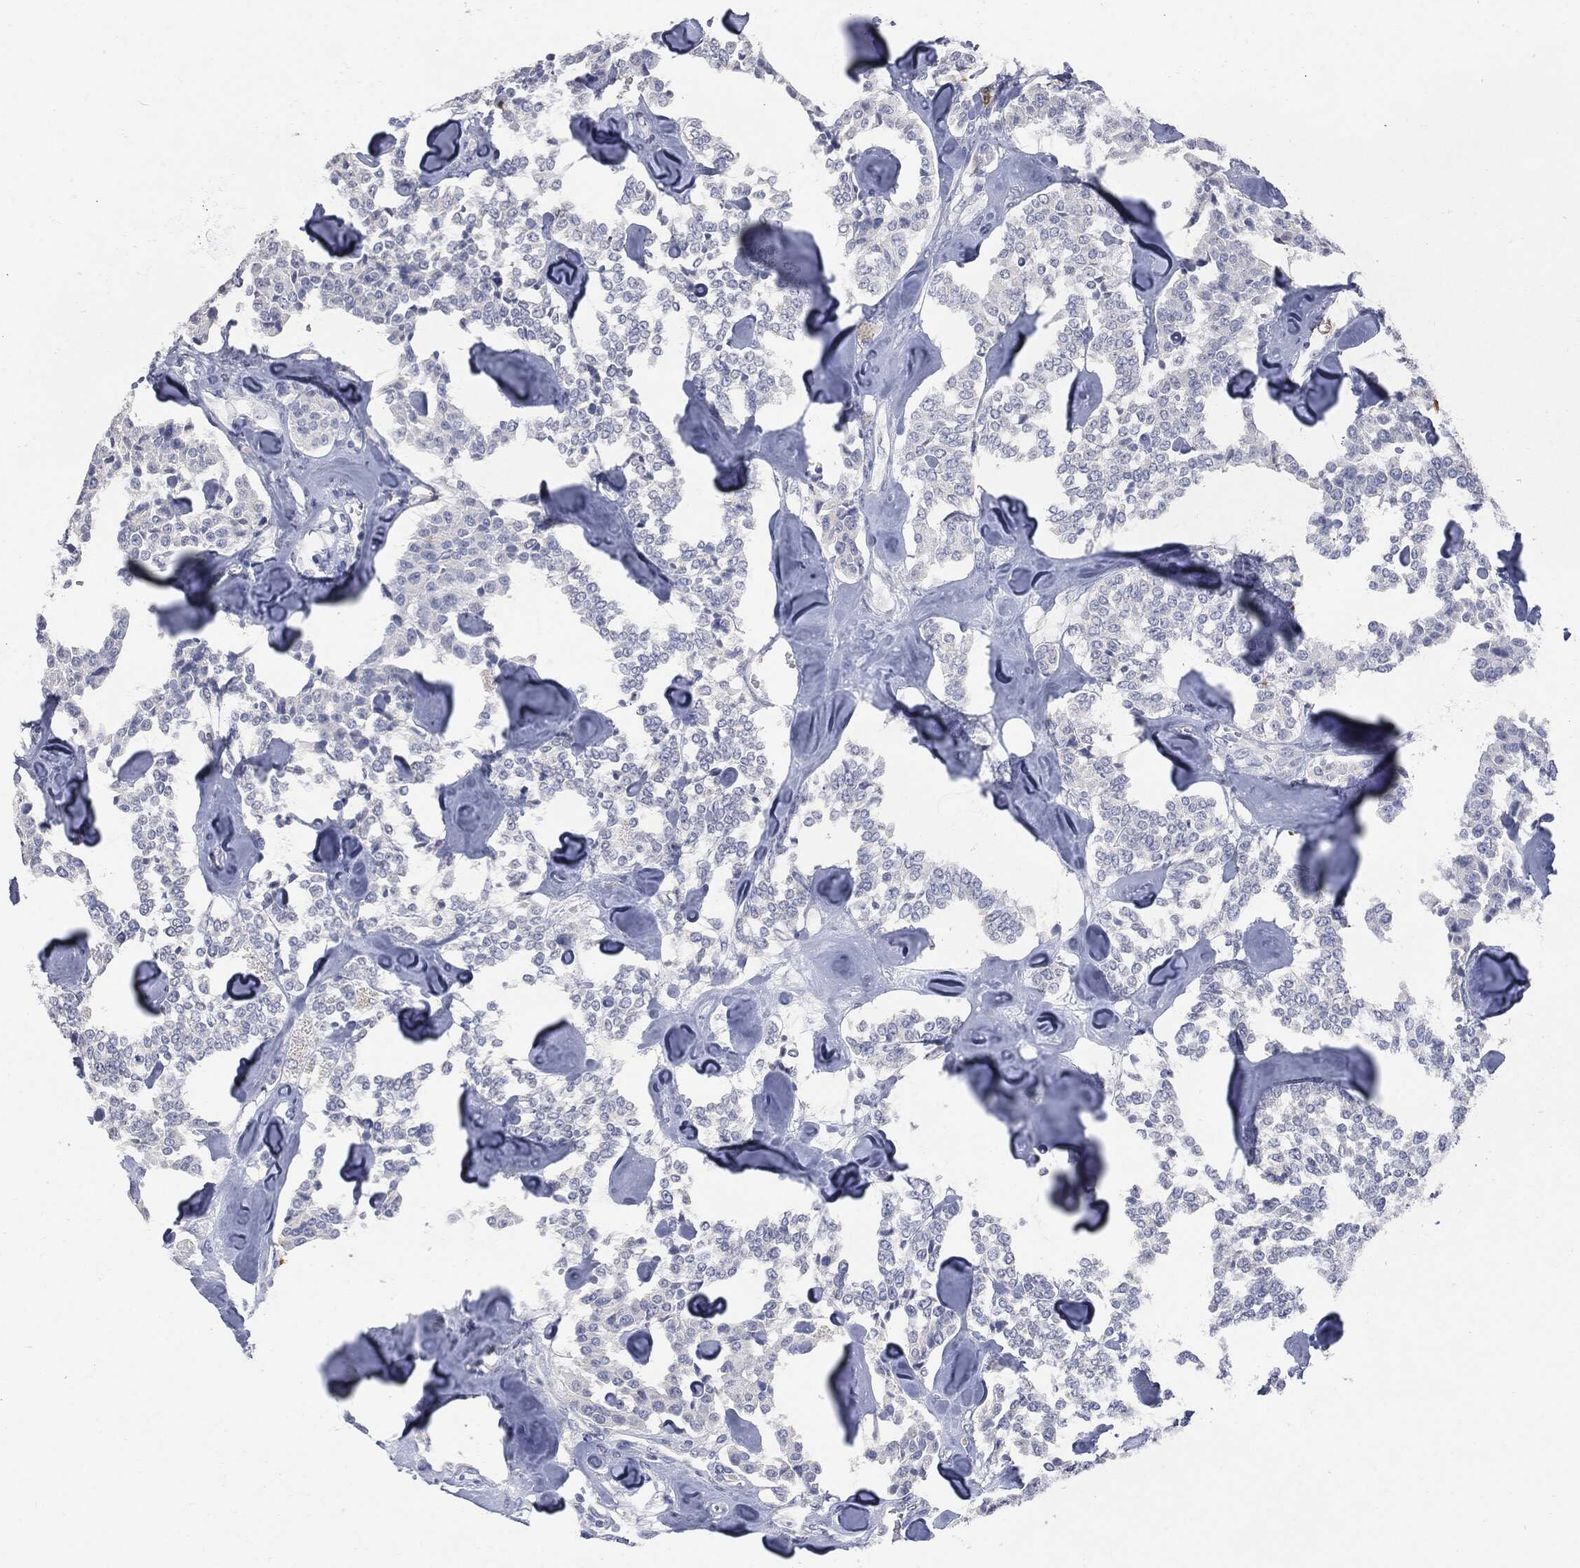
{"staining": {"intensity": "strong", "quantity": "<25%", "location": "cytoplasmic/membranous"}, "tissue": "carcinoid", "cell_type": "Tumor cells", "image_type": "cancer", "snomed": [{"axis": "morphology", "description": "Carcinoid, malignant, NOS"}, {"axis": "topography", "description": "Pancreas"}], "caption": "Immunohistochemical staining of carcinoid (malignant) exhibits strong cytoplasmic/membranous protein positivity in approximately <25% of tumor cells.", "gene": "UBE2C", "patient": {"sex": "male", "age": 41}}